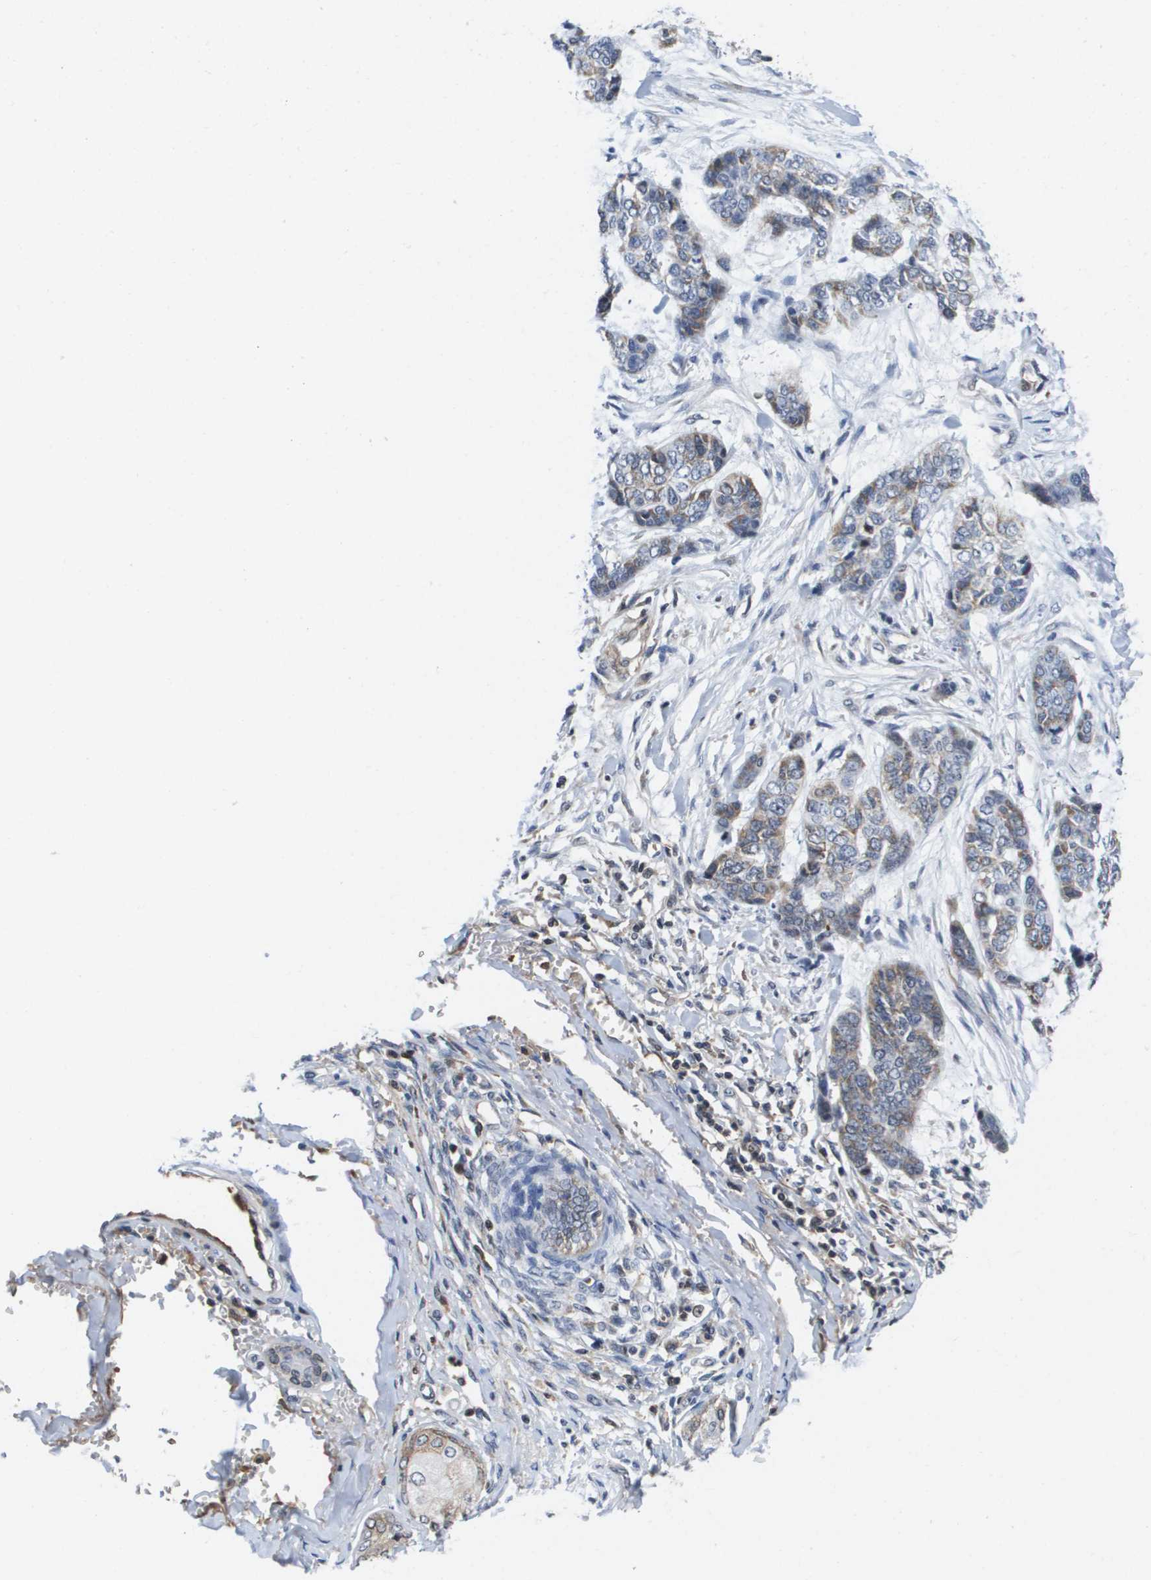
{"staining": {"intensity": "weak", "quantity": "25%-75%", "location": "cytoplasmic/membranous"}, "tissue": "skin cancer", "cell_type": "Tumor cells", "image_type": "cancer", "snomed": [{"axis": "morphology", "description": "Basal cell carcinoma"}, {"axis": "topography", "description": "Skin"}], "caption": "Approximately 25%-75% of tumor cells in human skin cancer exhibit weak cytoplasmic/membranous protein positivity as visualized by brown immunohistochemical staining.", "gene": "SERPINC1", "patient": {"sex": "female", "age": 64}}